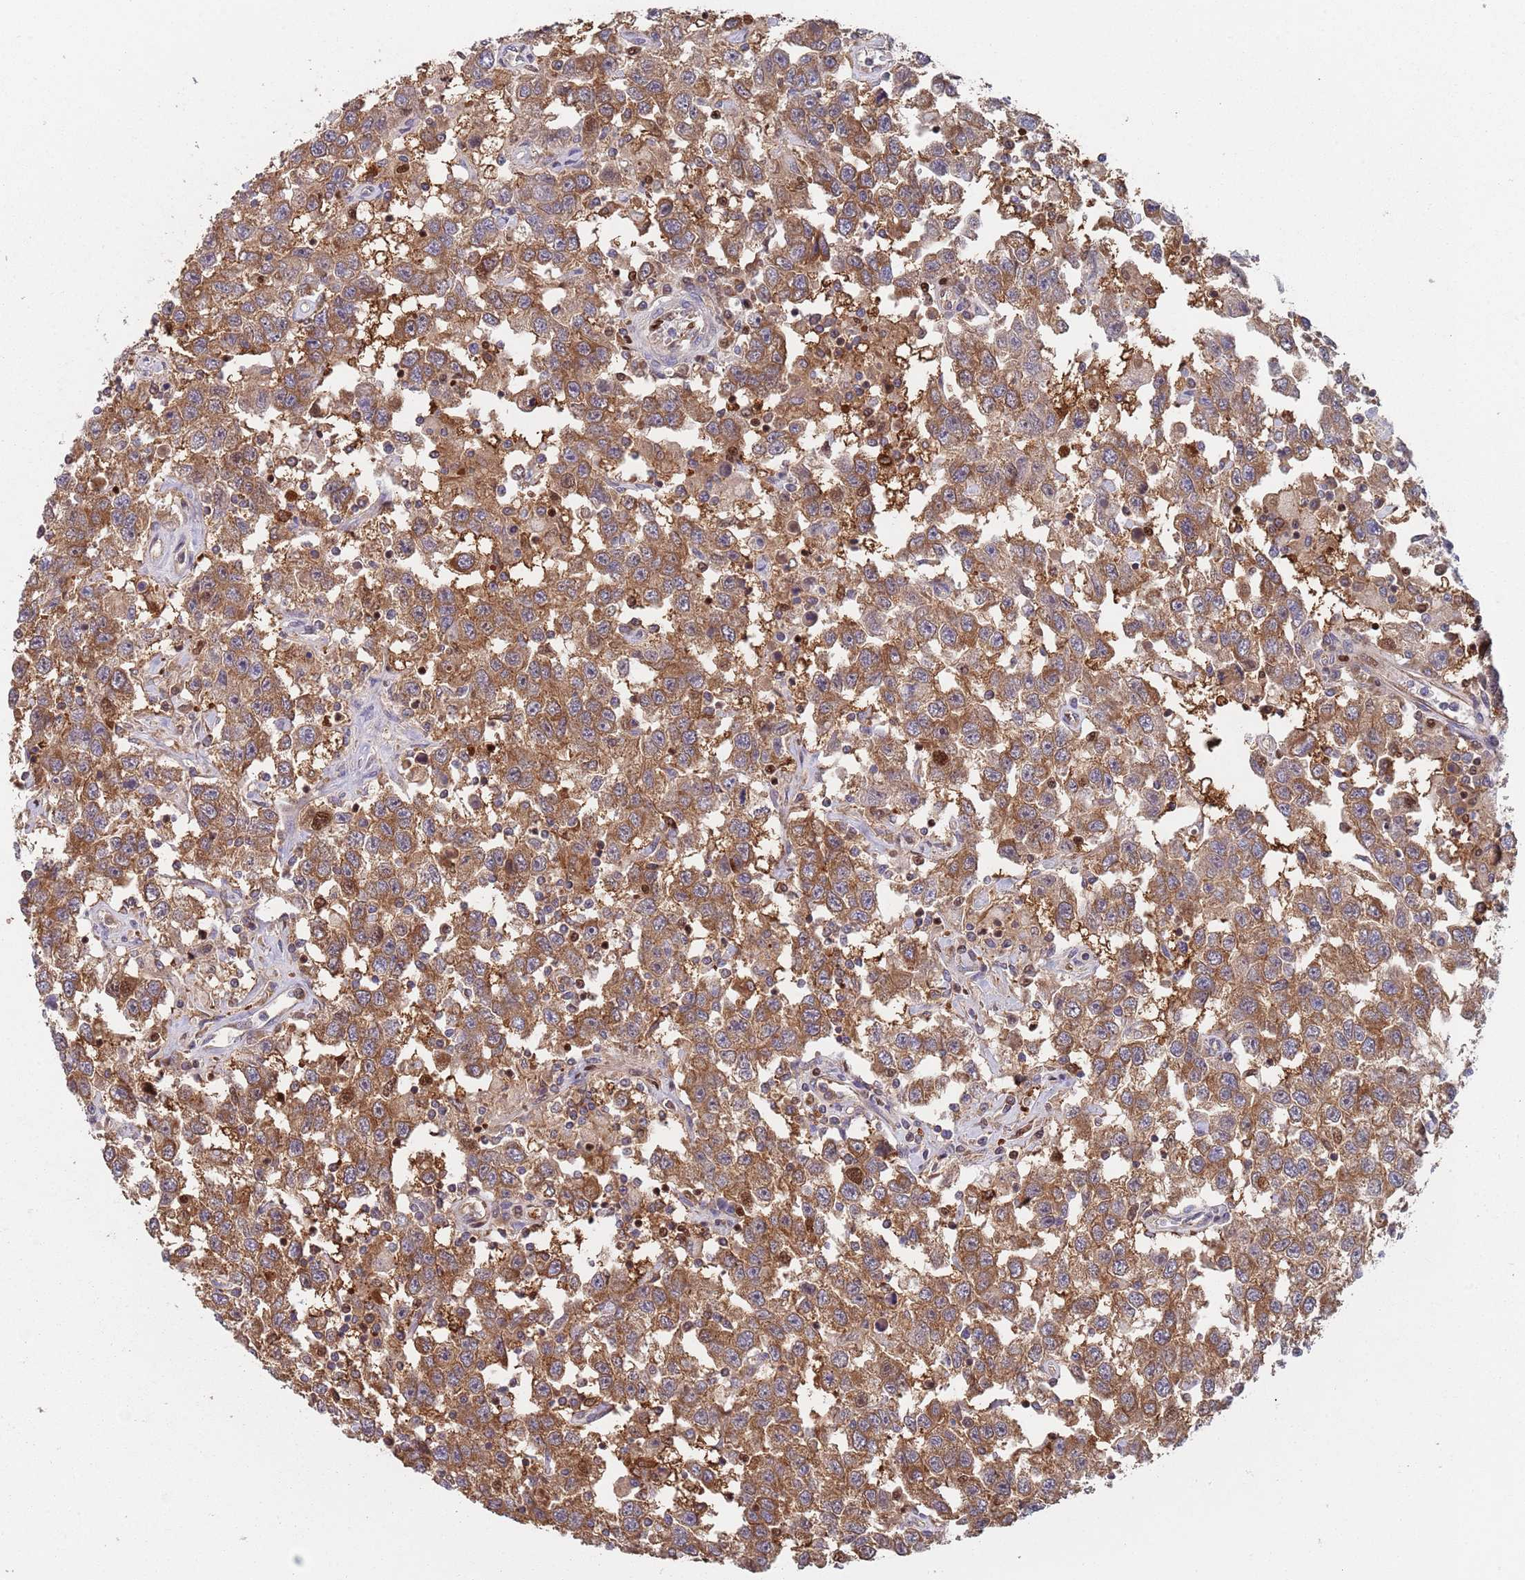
{"staining": {"intensity": "moderate", "quantity": ">75%", "location": "cytoplasmic/membranous"}, "tissue": "testis cancer", "cell_type": "Tumor cells", "image_type": "cancer", "snomed": [{"axis": "morphology", "description": "Seminoma, NOS"}, {"axis": "topography", "description": "Testis"}], "caption": "A high-resolution image shows IHC staining of seminoma (testis), which shows moderate cytoplasmic/membranous expression in about >75% of tumor cells. The protein is shown in brown color, while the nuclei are stained blue.", "gene": "GDI2", "patient": {"sex": "male", "age": 41}}